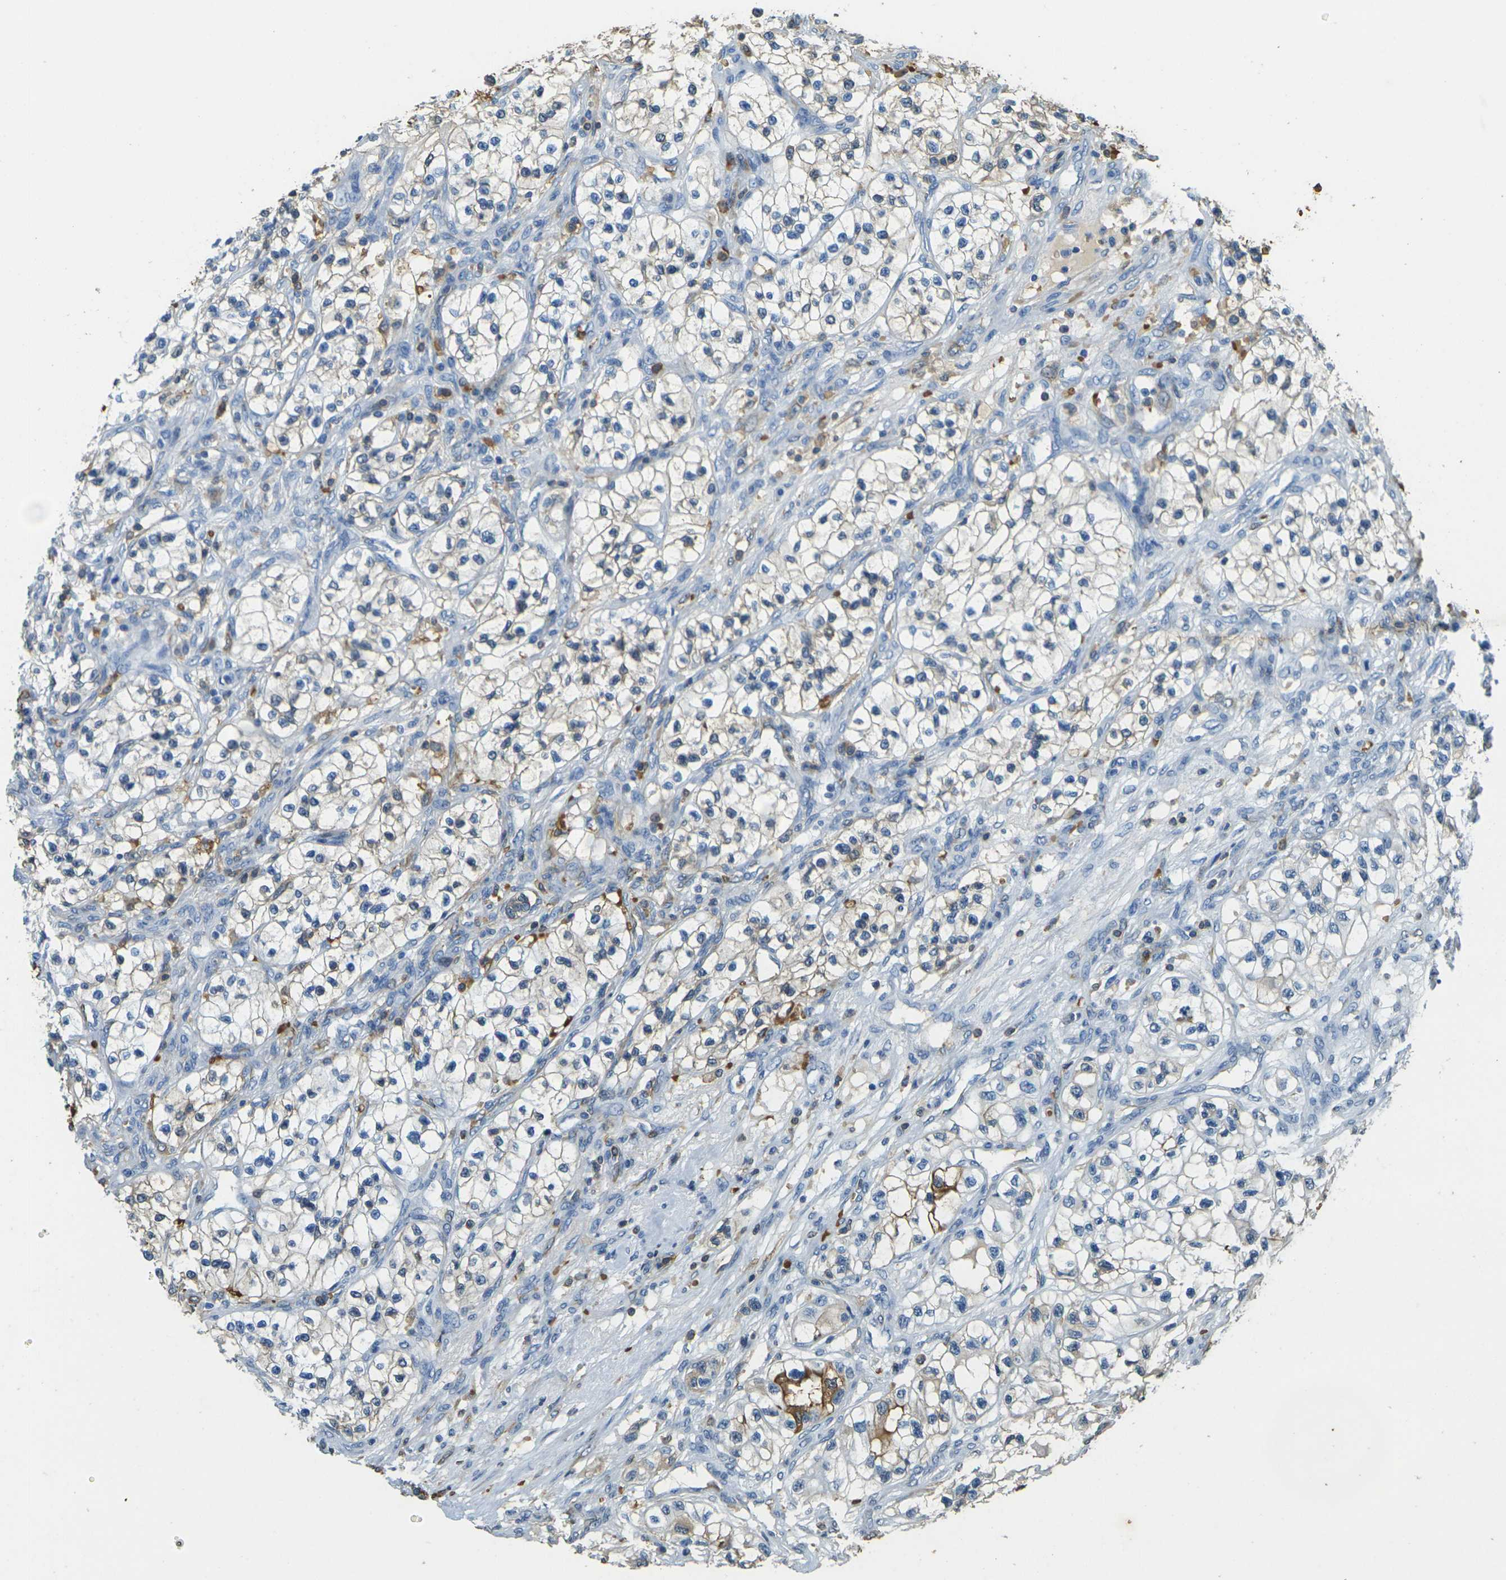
{"staining": {"intensity": "negative", "quantity": "none", "location": "none"}, "tissue": "renal cancer", "cell_type": "Tumor cells", "image_type": "cancer", "snomed": [{"axis": "morphology", "description": "Adenocarcinoma, NOS"}, {"axis": "topography", "description": "Kidney"}], "caption": "IHC of human adenocarcinoma (renal) displays no expression in tumor cells.", "gene": "HBB", "patient": {"sex": "female", "age": 57}}